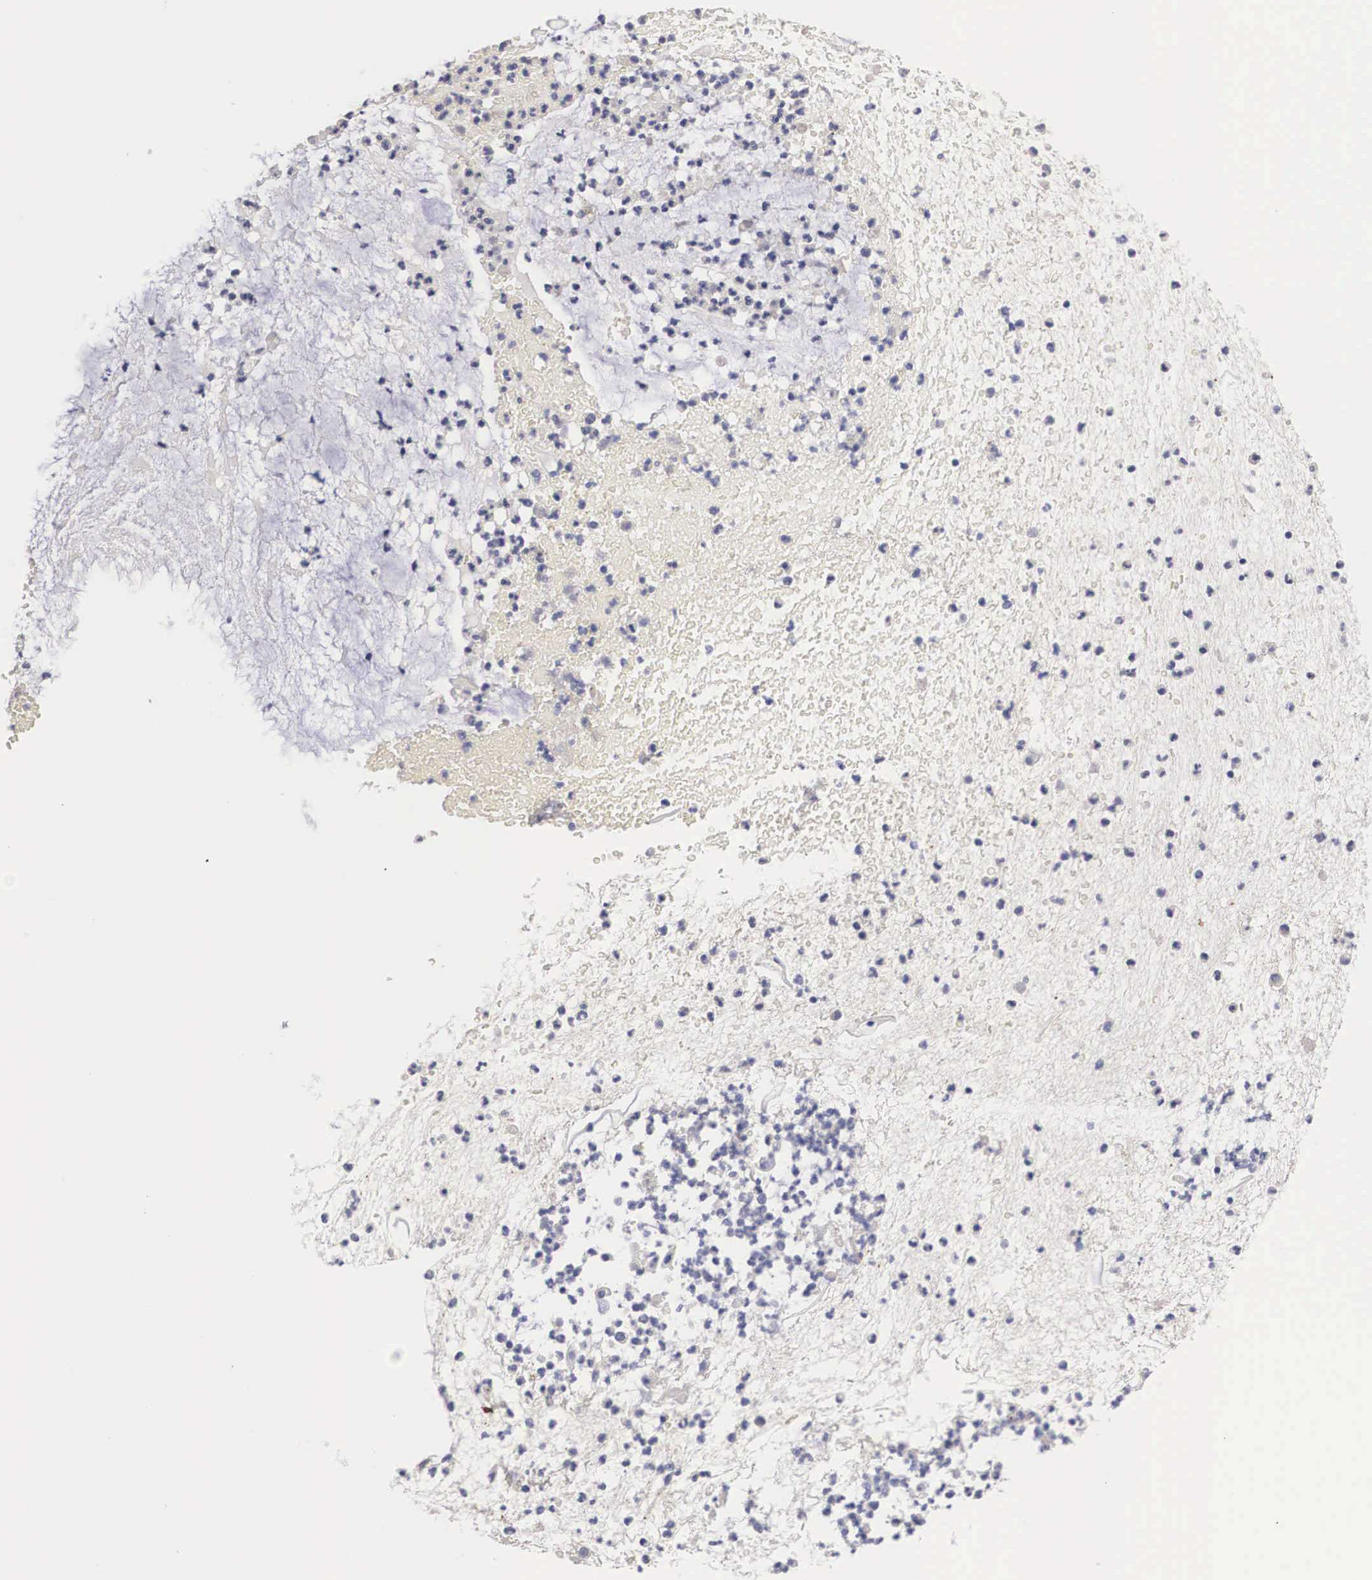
{"staining": {"intensity": "negative", "quantity": "none", "location": "none"}, "tissue": "cervical cancer", "cell_type": "Tumor cells", "image_type": "cancer", "snomed": [{"axis": "morphology", "description": "Adenocarcinoma, NOS"}, {"axis": "topography", "description": "Cervix"}], "caption": "The histopathology image reveals no staining of tumor cells in adenocarcinoma (cervical).", "gene": "ABHD4", "patient": {"sex": "female", "age": 41}}